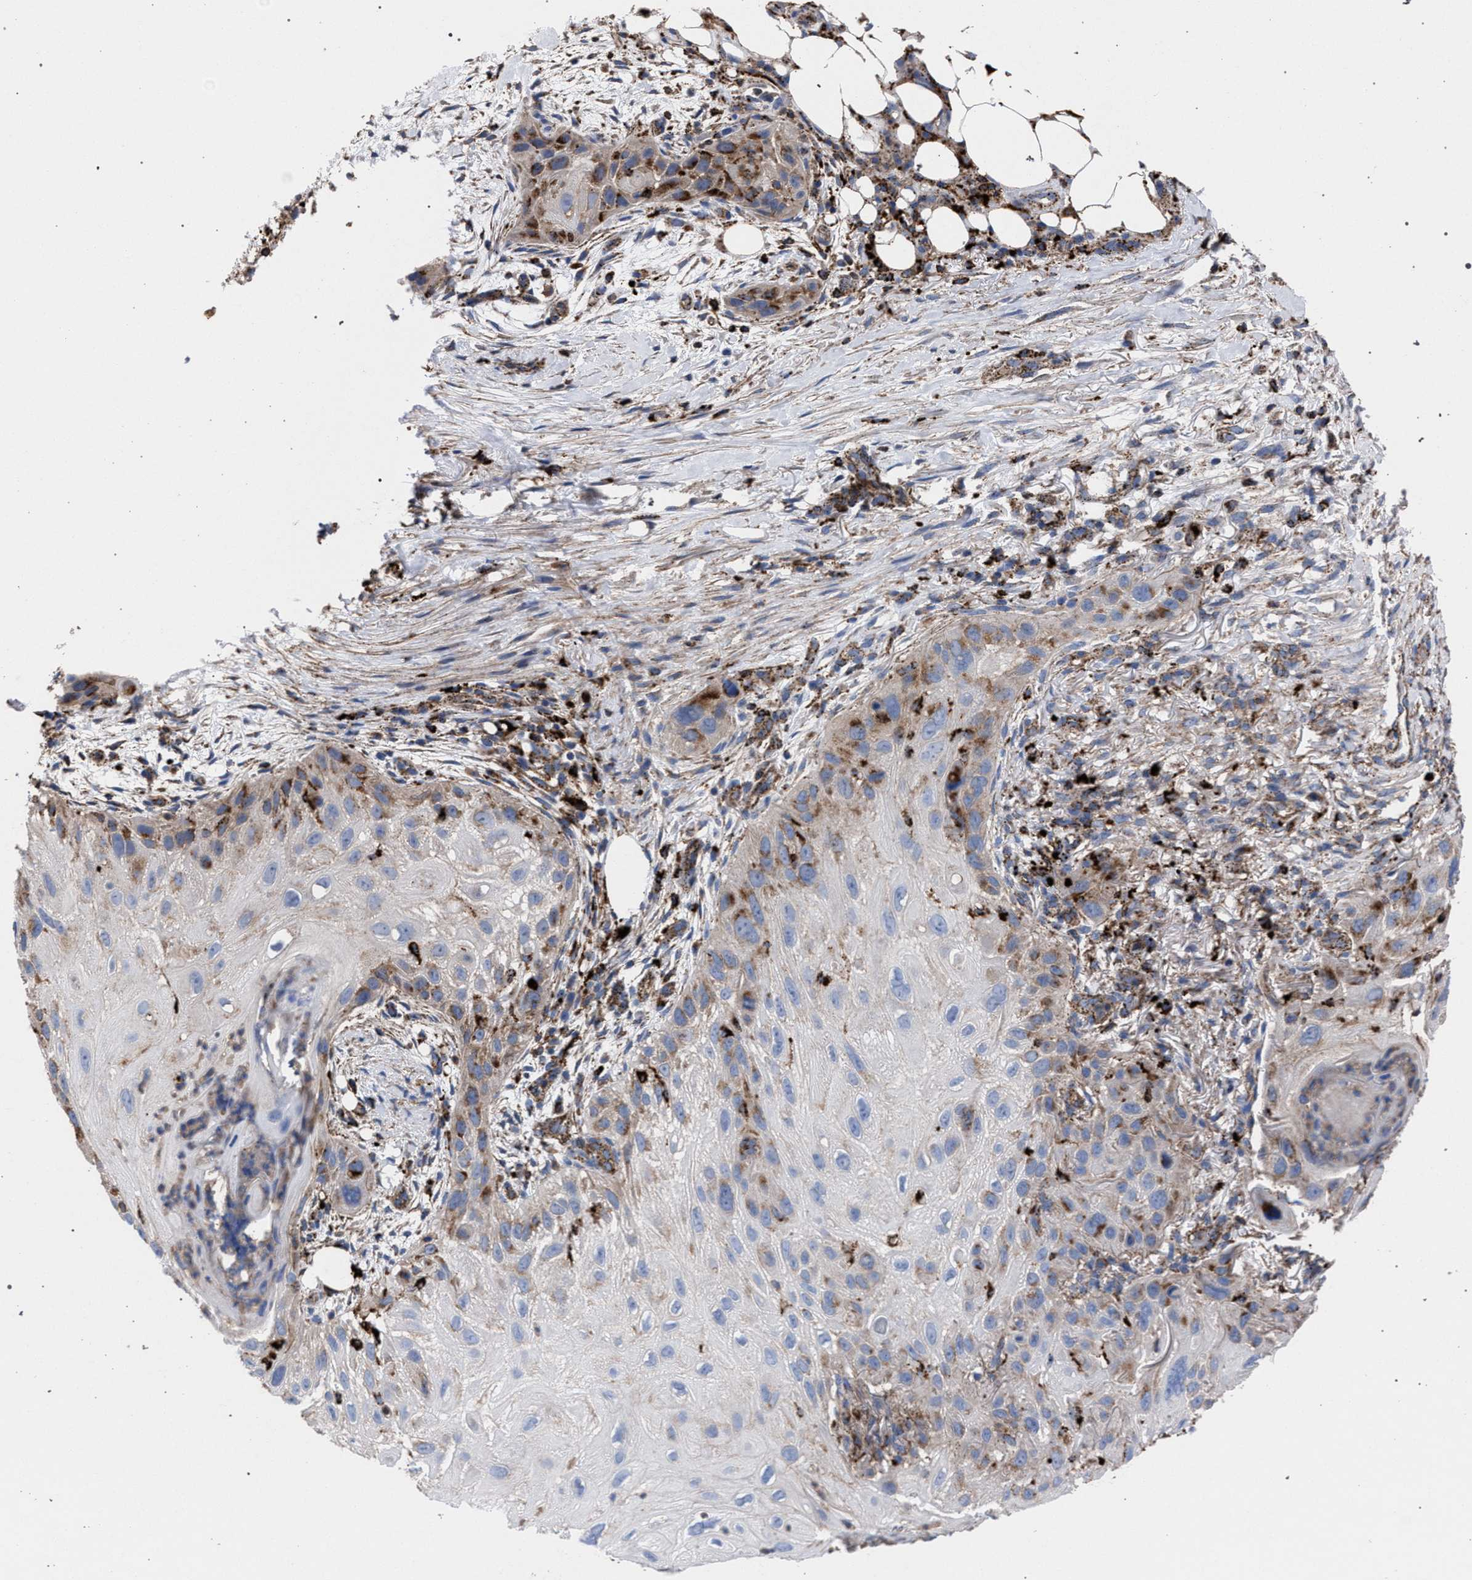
{"staining": {"intensity": "moderate", "quantity": "<25%", "location": "cytoplasmic/membranous"}, "tissue": "skin cancer", "cell_type": "Tumor cells", "image_type": "cancer", "snomed": [{"axis": "morphology", "description": "Squamous cell carcinoma, NOS"}, {"axis": "topography", "description": "Skin"}], "caption": "Skin squamous cell carcinoma tissue demonstrates moderate cytoplasmic/membranous staining in approximately <25% of tumor cells, visualized by immunohistochemistry.", "gene": "PPT1", "patient": {"sex": "female", "age": 77}}